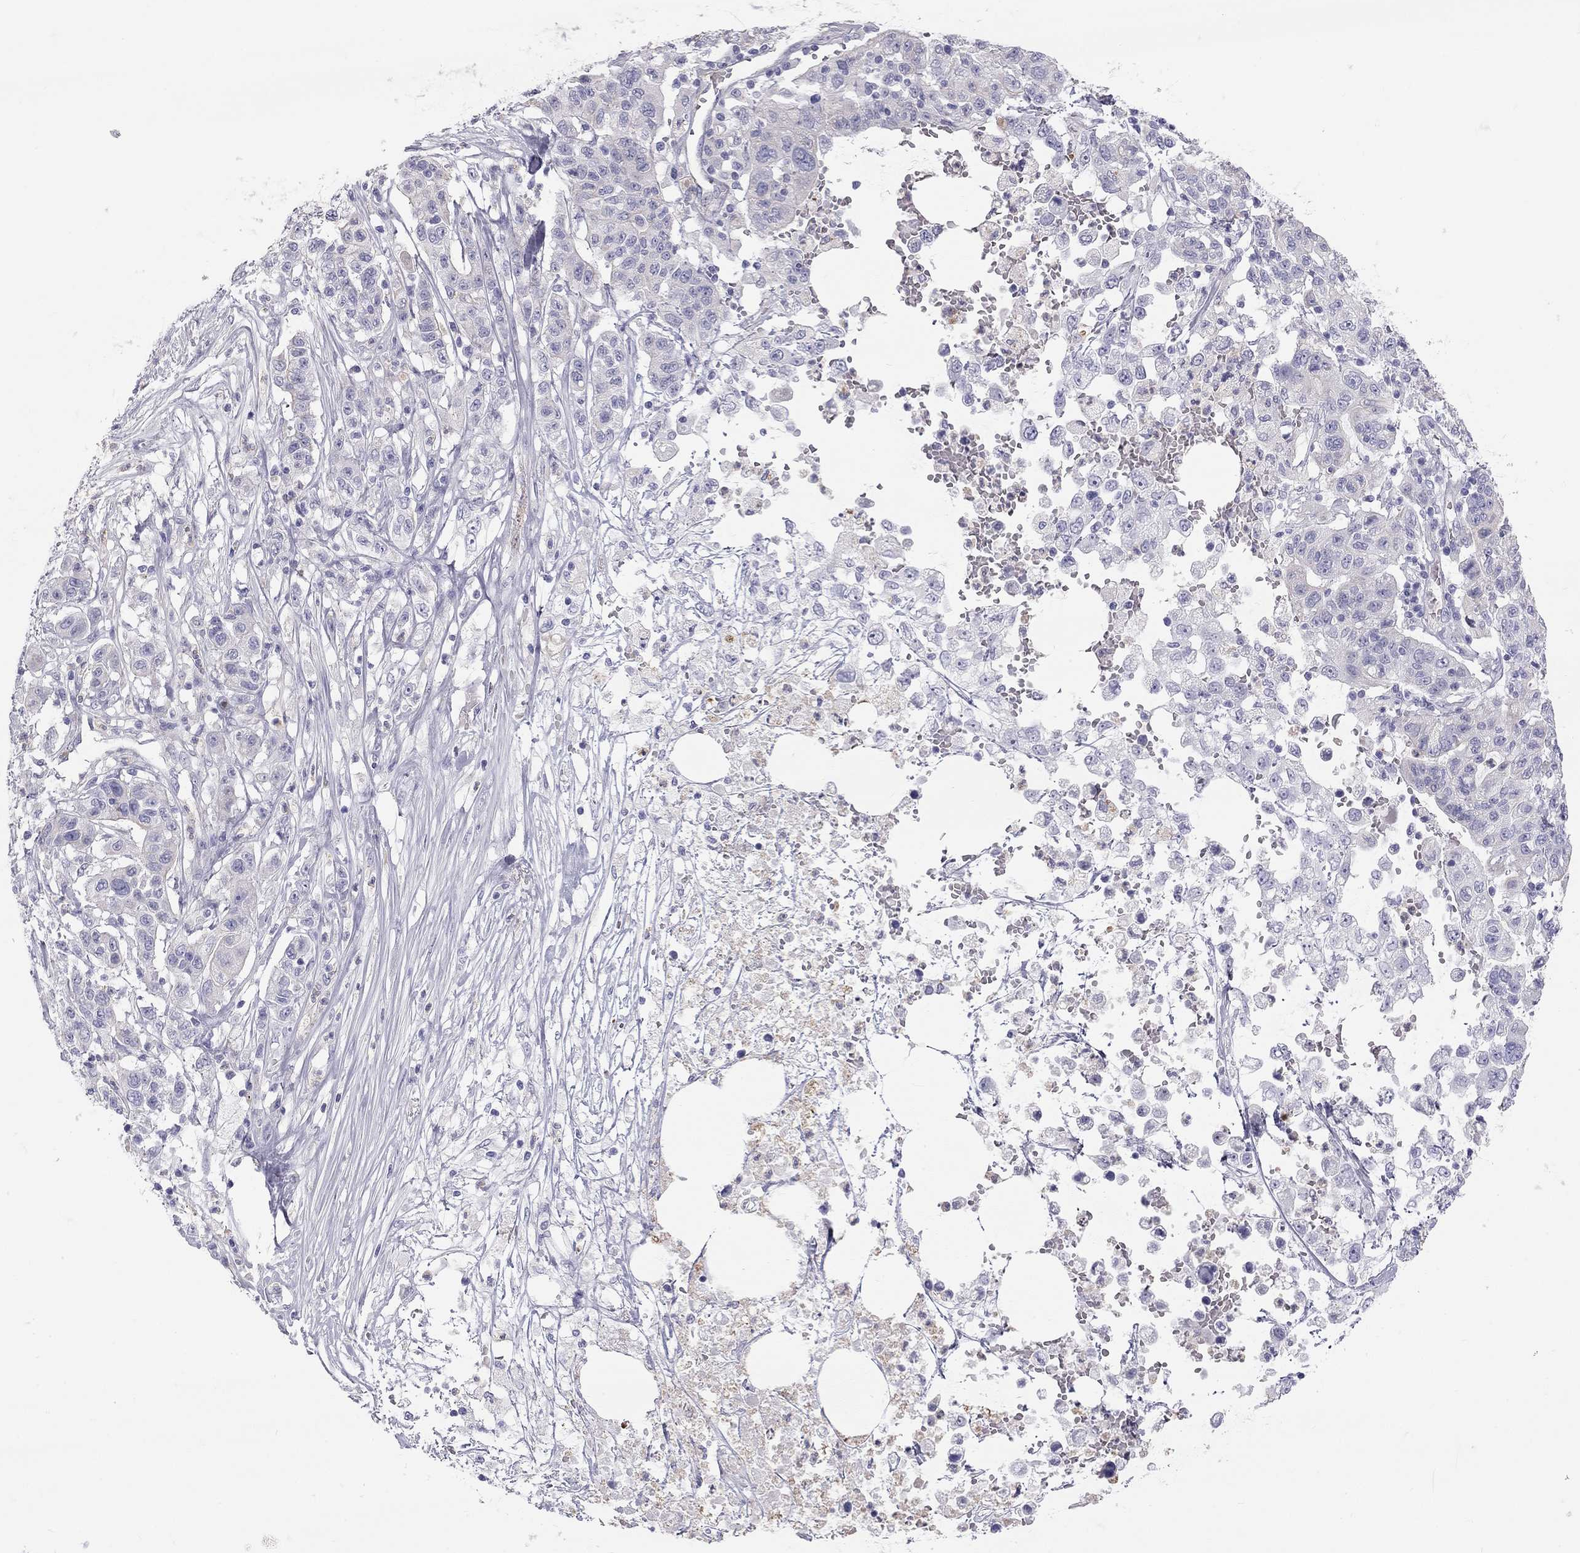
{"staining": {"intensity": "negative", "quantity": "none", "location": "none"}, "tissue": "liver cancer", "cell_type": "Tumor cells", "image_type": "cancer", "snomed": [{"axis": "morphology", "description": "Adenocarcinoma, NOS"}, {"axis": "morphology", "description": "Cholangiocarcinoma"}, {"axis": "topography", "description": "Liver"}], "caption": "Protein analysis of liver cancer reveals no significant expression in tumor cells. (DAB (3,3'-diaminobenzidine) immunohistochemistry (IHC) with hematoxylin counter stain).", "gene": "TDRD6", "patient": {"sex": "male", "age": 64}}